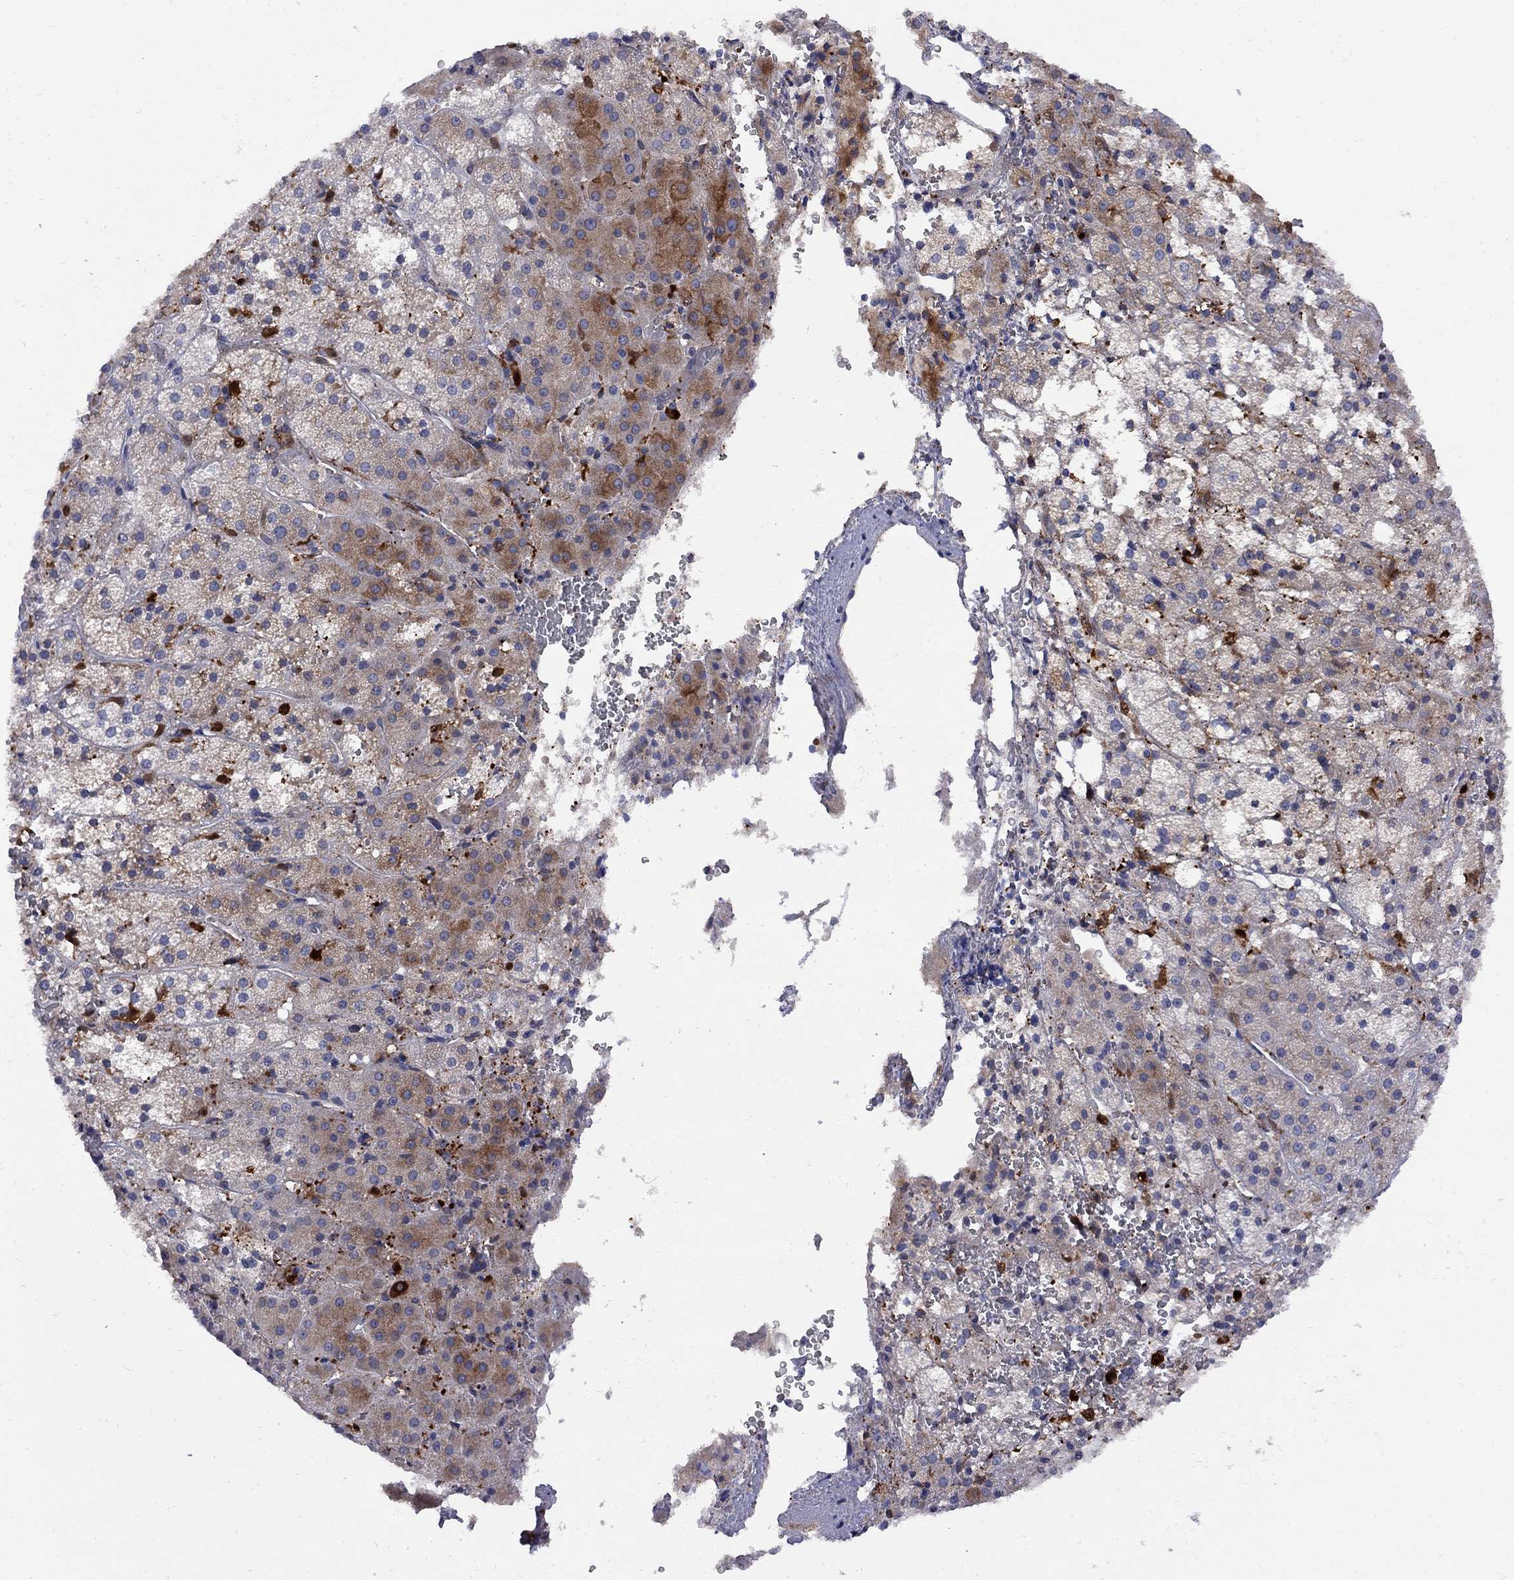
{"staining": {"intensity": "strong", "quantity": "<25%", "location": "cytoplasmic/membranous"}, "tissue": "adrenal gland", "cell_type": "Glandular cells", "image_type": "normal", "snomed": [{"axis": "morphology", "description": "Normal tissue, NOS"}, {"axis": "topography", "description": "Adrenal gland"}], "caption": "Adrenal gland stained for a protein exhibits strong cytoplasmic/membranous positivity in glandular cells. (DAB IHC with brightfield microscopy, high magnification).", "gene": "MTHFR", "patient": {"sex": "male", "age": 53}}